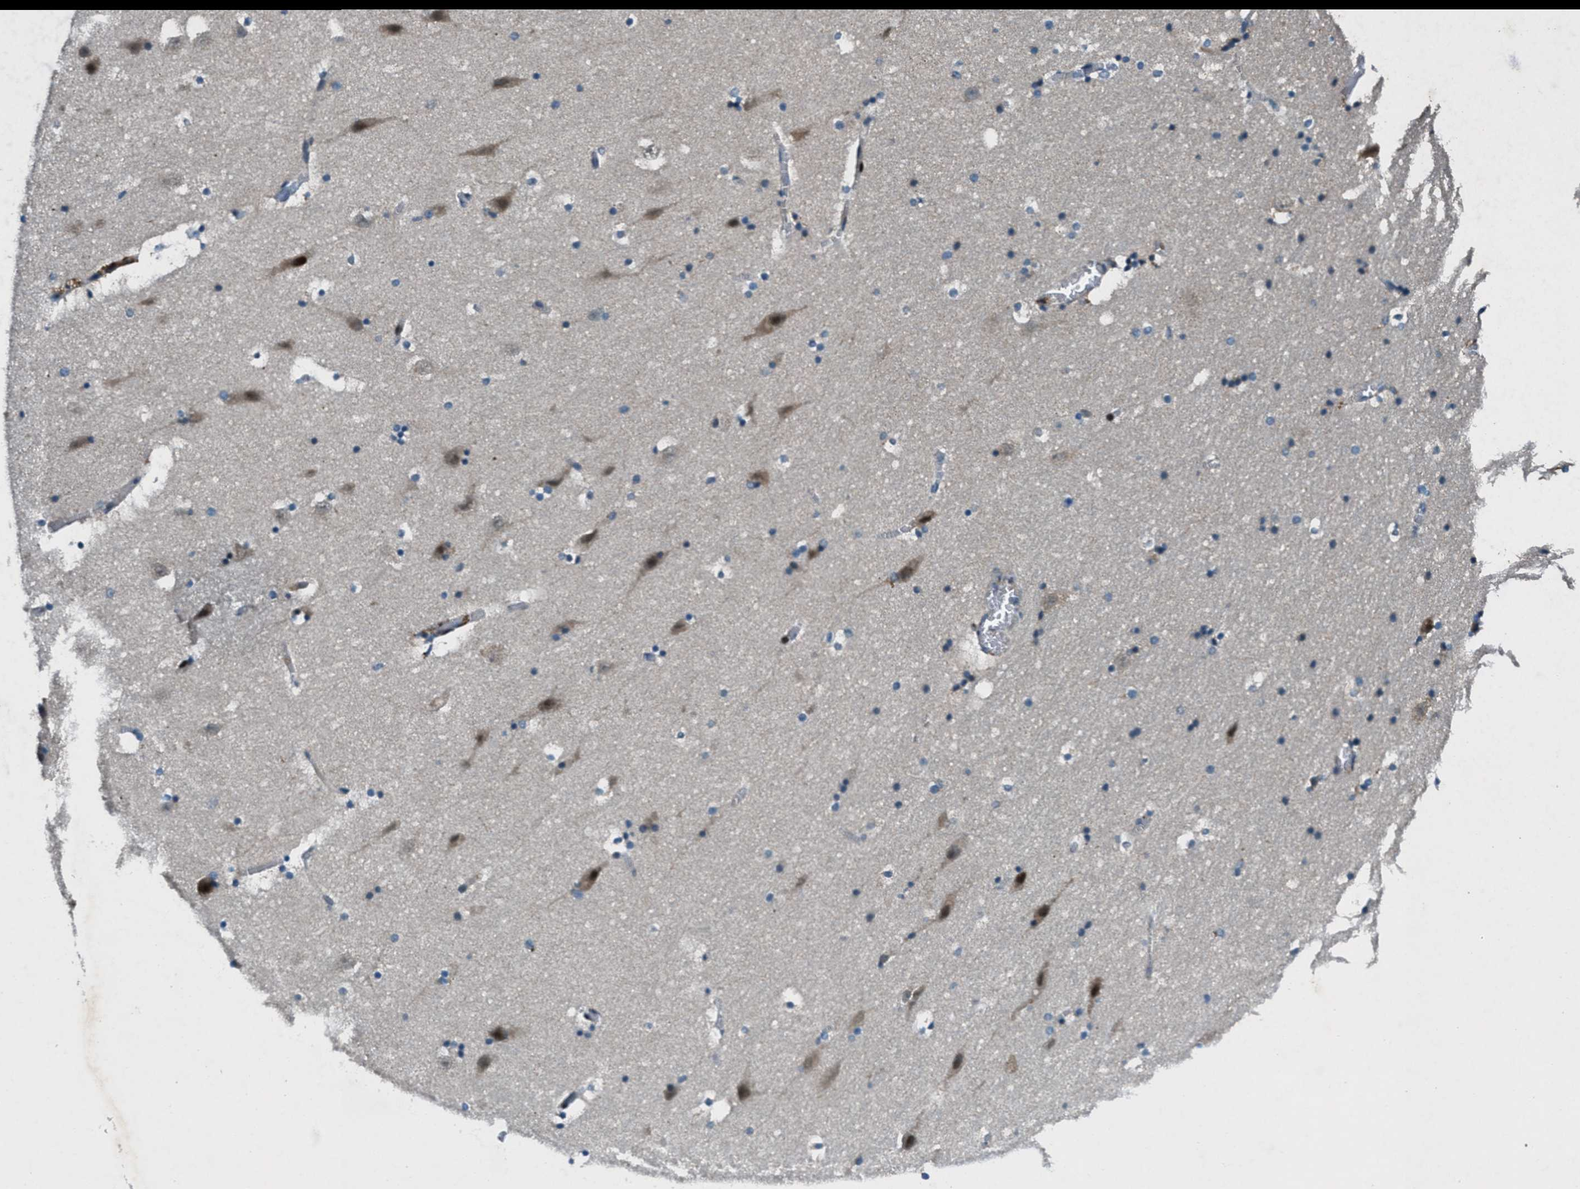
{"staining": {"intensity": "negative", "quantity": "none", "location": "none"}, "tissue": "hippocampus", "cell_type": "Glial cells", "image_type": "normal", "snomed": [{"axis": "morphology", "description": "Normal tissue, NOS"}, {"axis": "topography", "description": "Hippocampus"}], "caption": "Glial cells show no significant staining in unremarkable hippocampus. The staining was performed using DAB to visualize the protein expression in brown, while the nuclei were stained in blue with hematoxylin (Magnification: 20x).", "gene": "CLEC2D", "patient": {"sex": "male", "age": 45}}